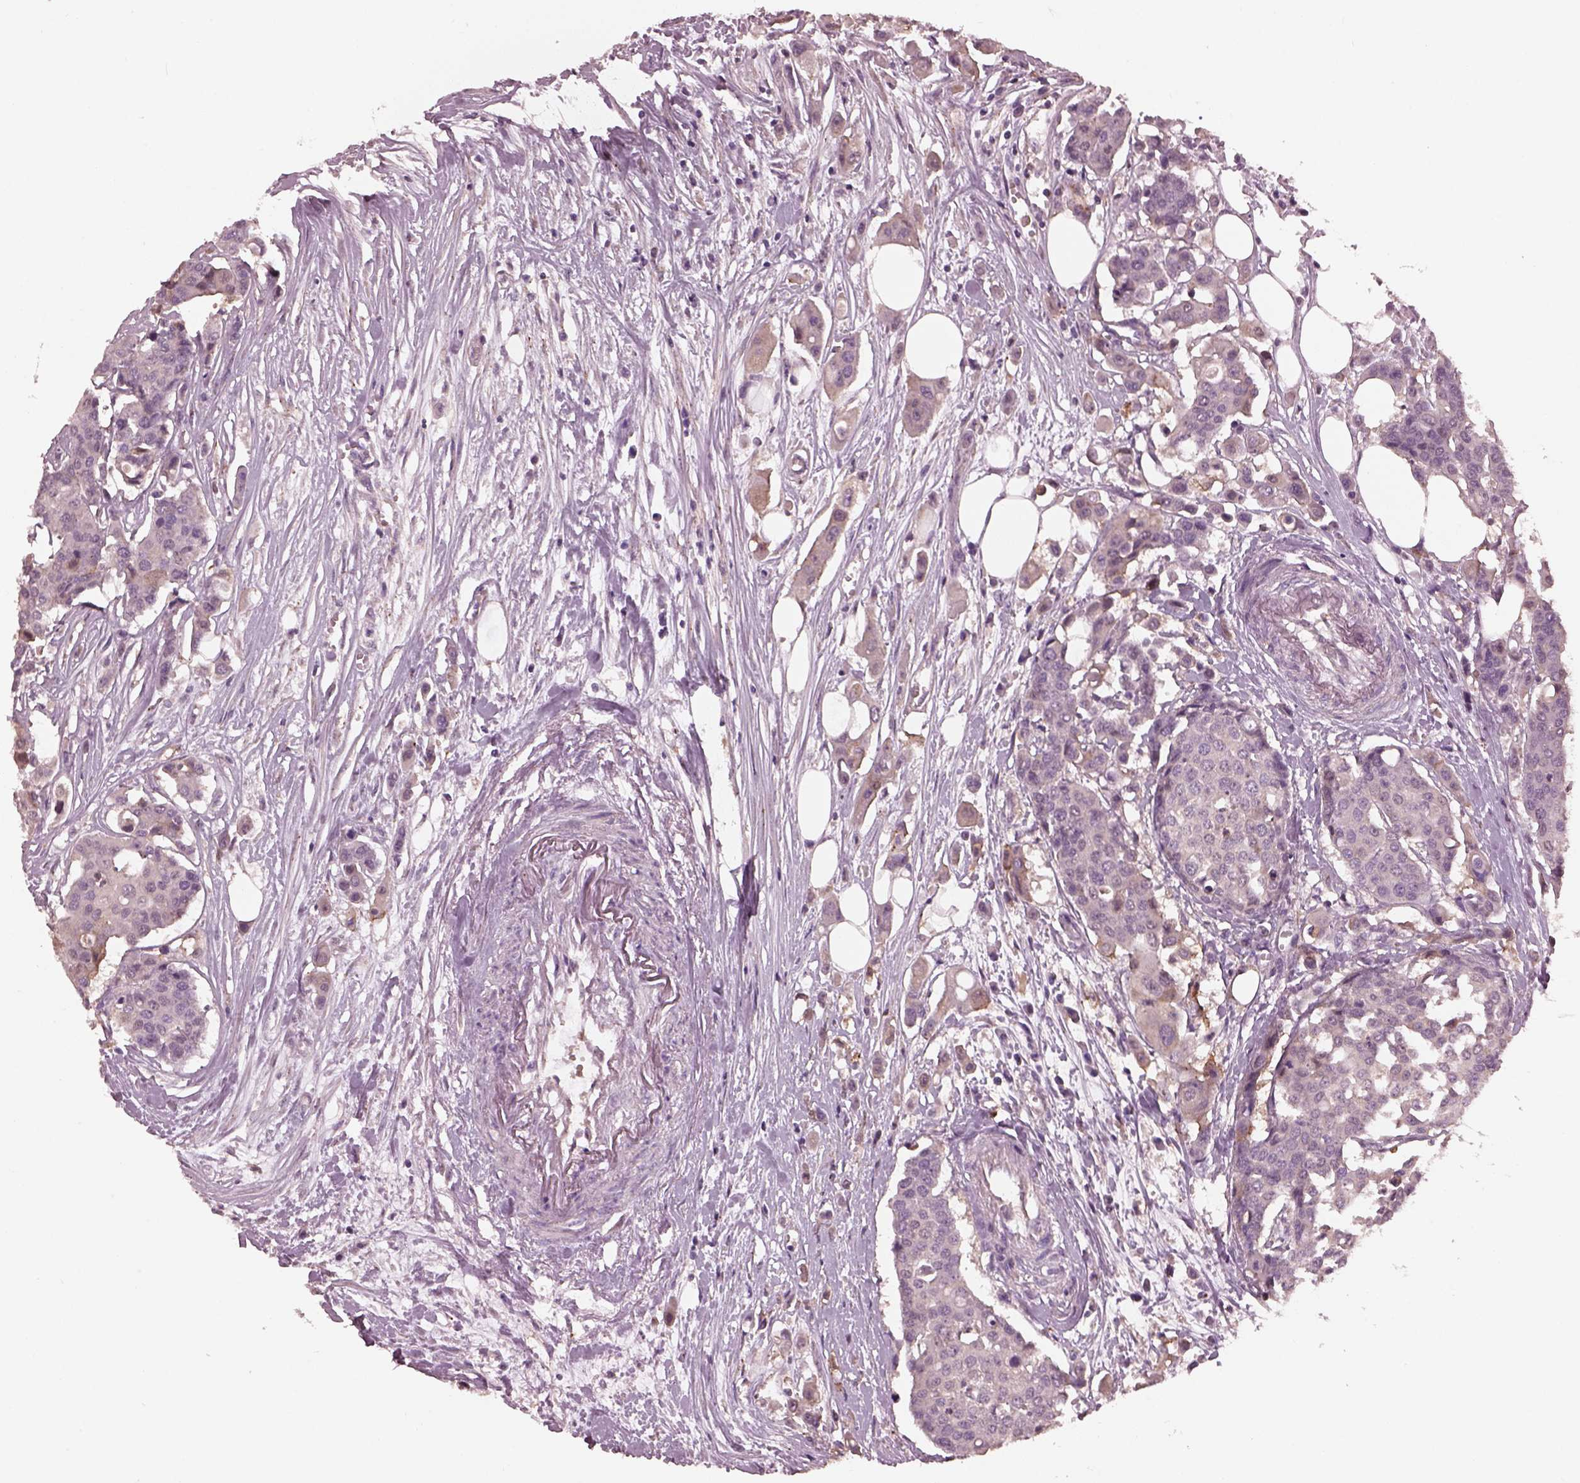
{"staining": {"intensity": "negative", "quantity": "none", "location": "none"}, "tissue": "carcinoid", "cell_type": "Tumor cells", "image_type": "cancer", "snomed": [{"axis": "morphology", "description": "Carcinoid, malignant, NOS"}, {"axis": "topography", "description": "Colon"}], "caption": "This is an IHC histopathology image of malignant carcinoid. There is no expression in tumor cells.", "gene": "SRI", "patient": {"sex": "male", "age": 81}}